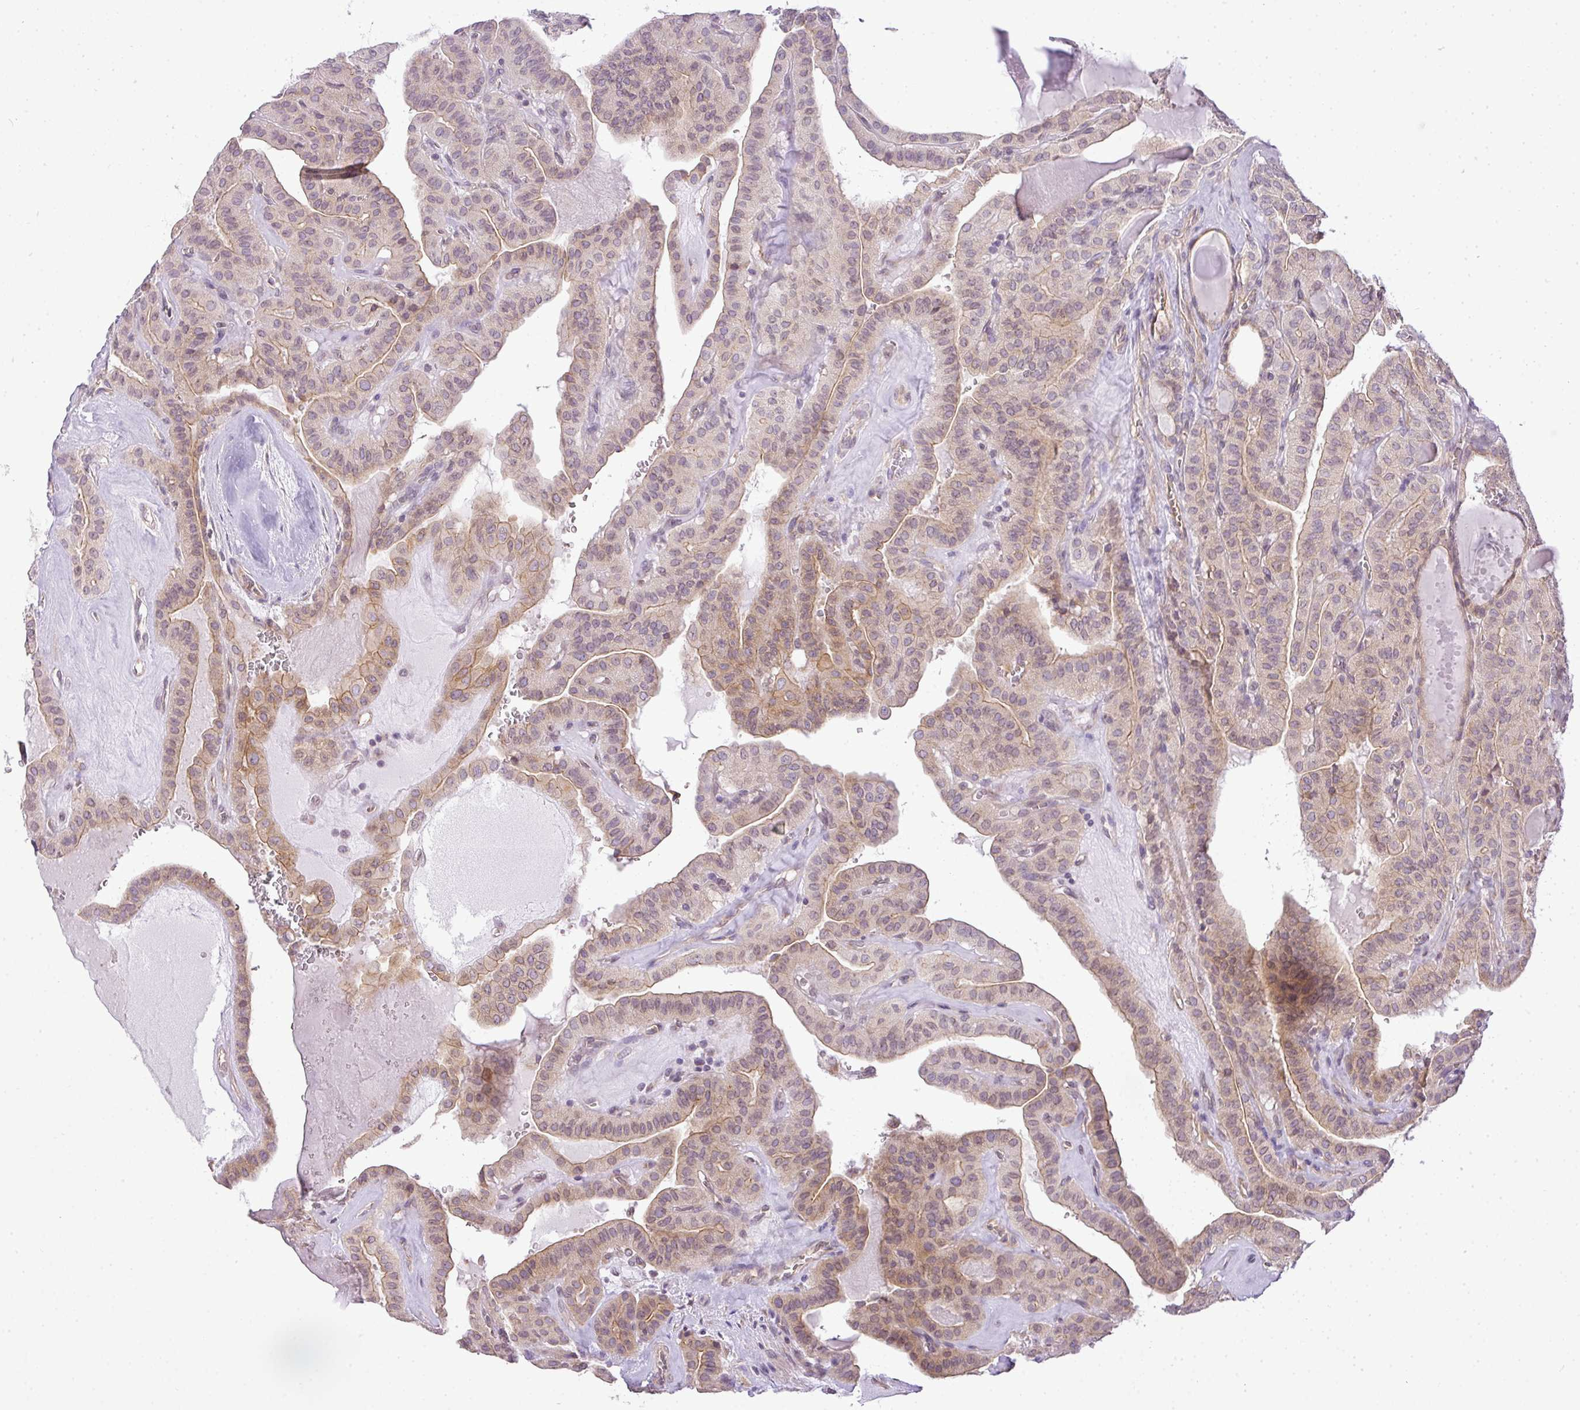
{"staining": {"intensity": "weak", "quantity": "25%-75%", "location": "nuclear"}, "tissue": "thyroid cancer", "cell_type": "Tumor cells", "image_type": "cancer", "snomed": [{"axis": "morphology", "description": "Papillary adenocarcinoma, NOS"}, {"axis": "topography", "description": "Thyroid gland"}], "caption": "DAB immunohistochemical staining of human thyroid cancer (papillary adenocarcinoma) shows weak nuclear protein positivity in approximately 25%-75% of tumor cells.", "gene": "COX18", "patient": {"sex": "male", "age": 52}}